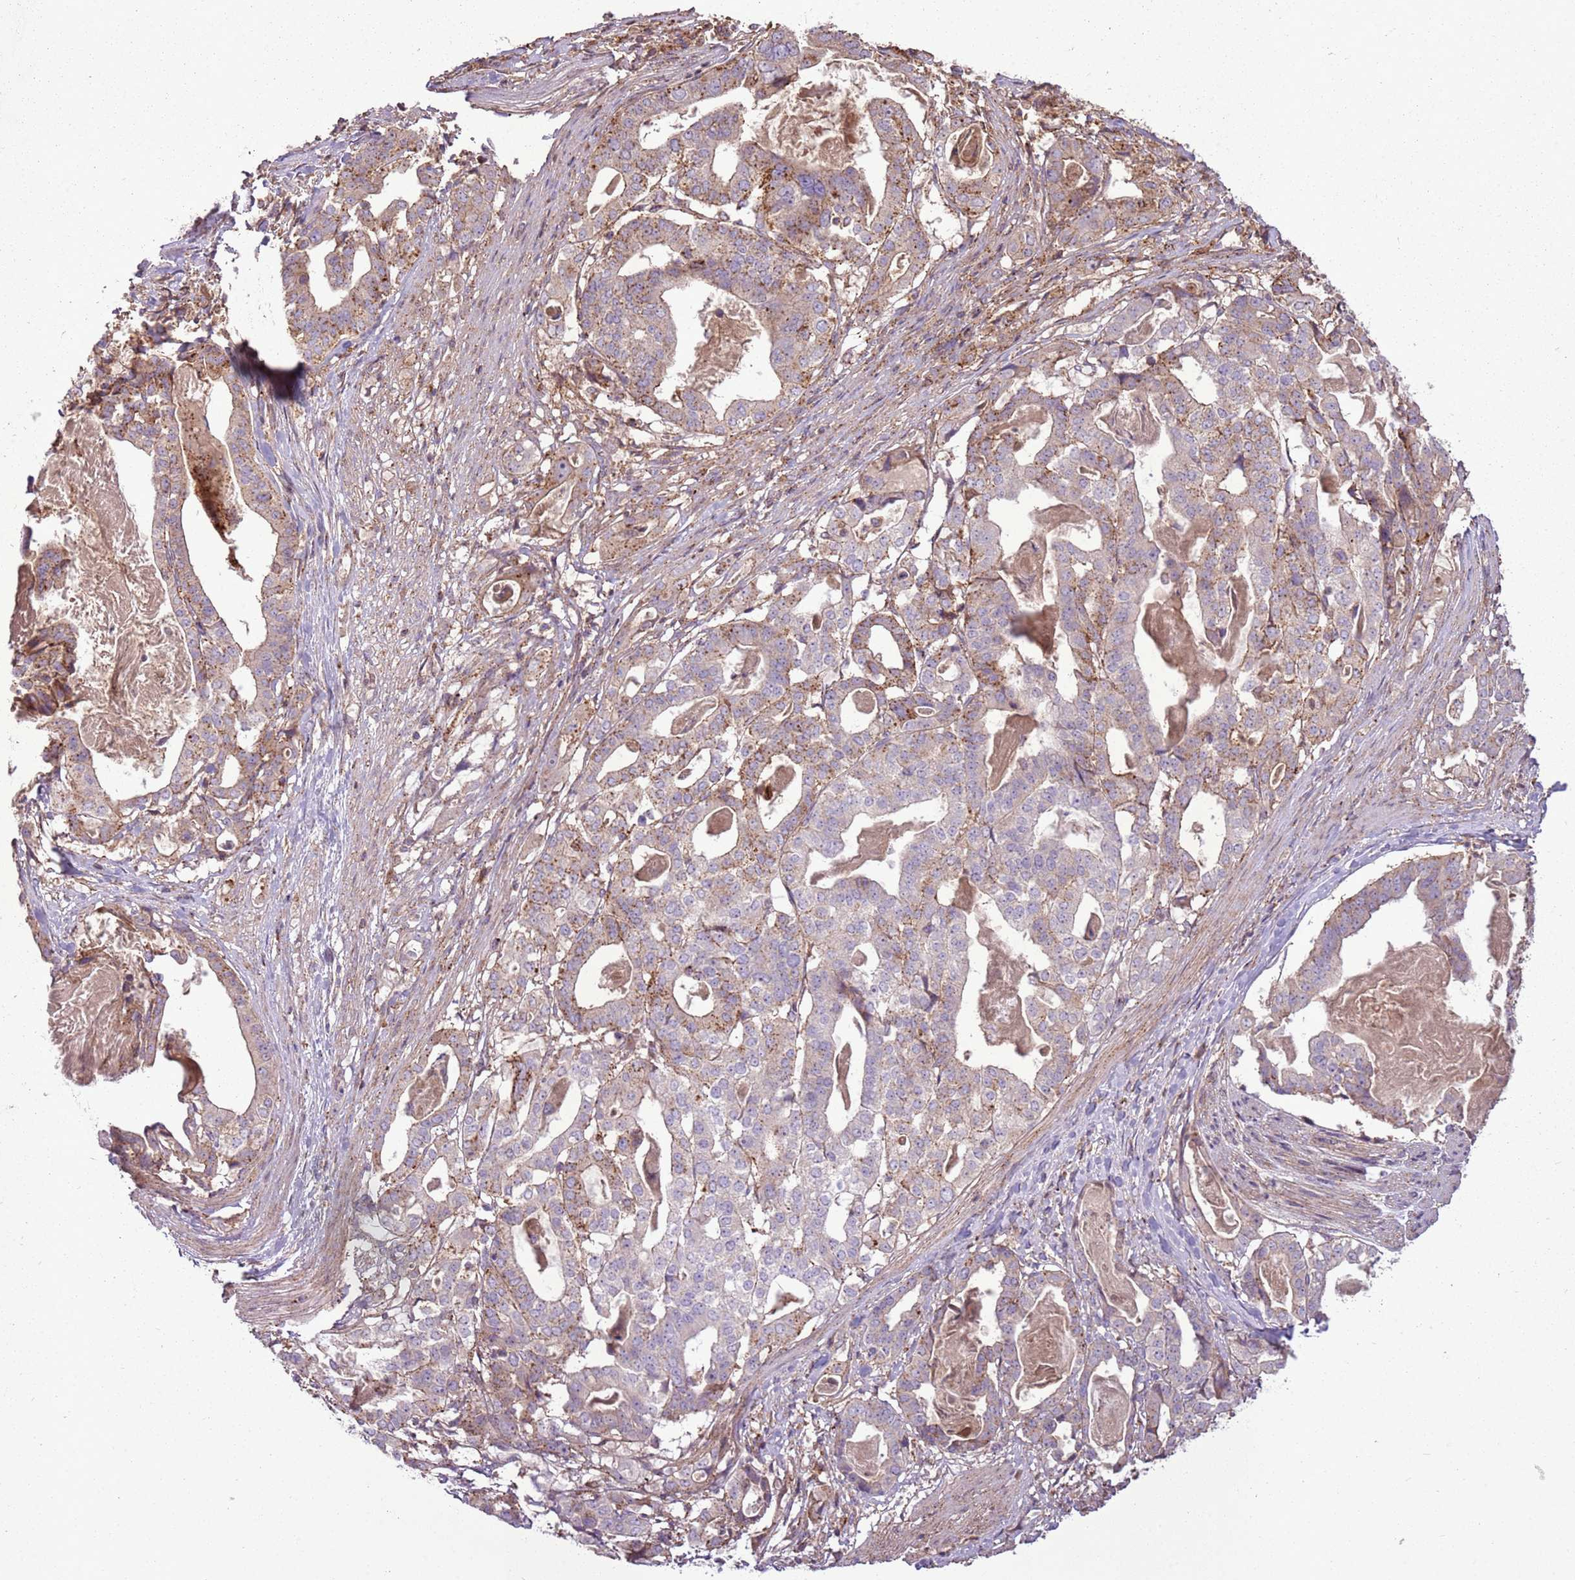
{"staining": {"intensity": "weak", "quantity": "25%-75%", "location": "cytoplasmic/membranous"}, "tissue": "stomach cancer", "cell_type": "Tumor cells", "image_type": "cancer", "snomed": [{"axis": "morphology", "description": "Adenocarcinoma, NOS"}, {"axis": "topography", "description": "Stomach"}], "caption": "IHC (DAB (3,3'-diaminobenzidine)) staining of stomach cancer reveals weak cytoplasmic/membranous protein expression in about 25%-75% of tumor cells.", "gene": "ANKRD24", "patient": {"sex": "male", "age": 48}}